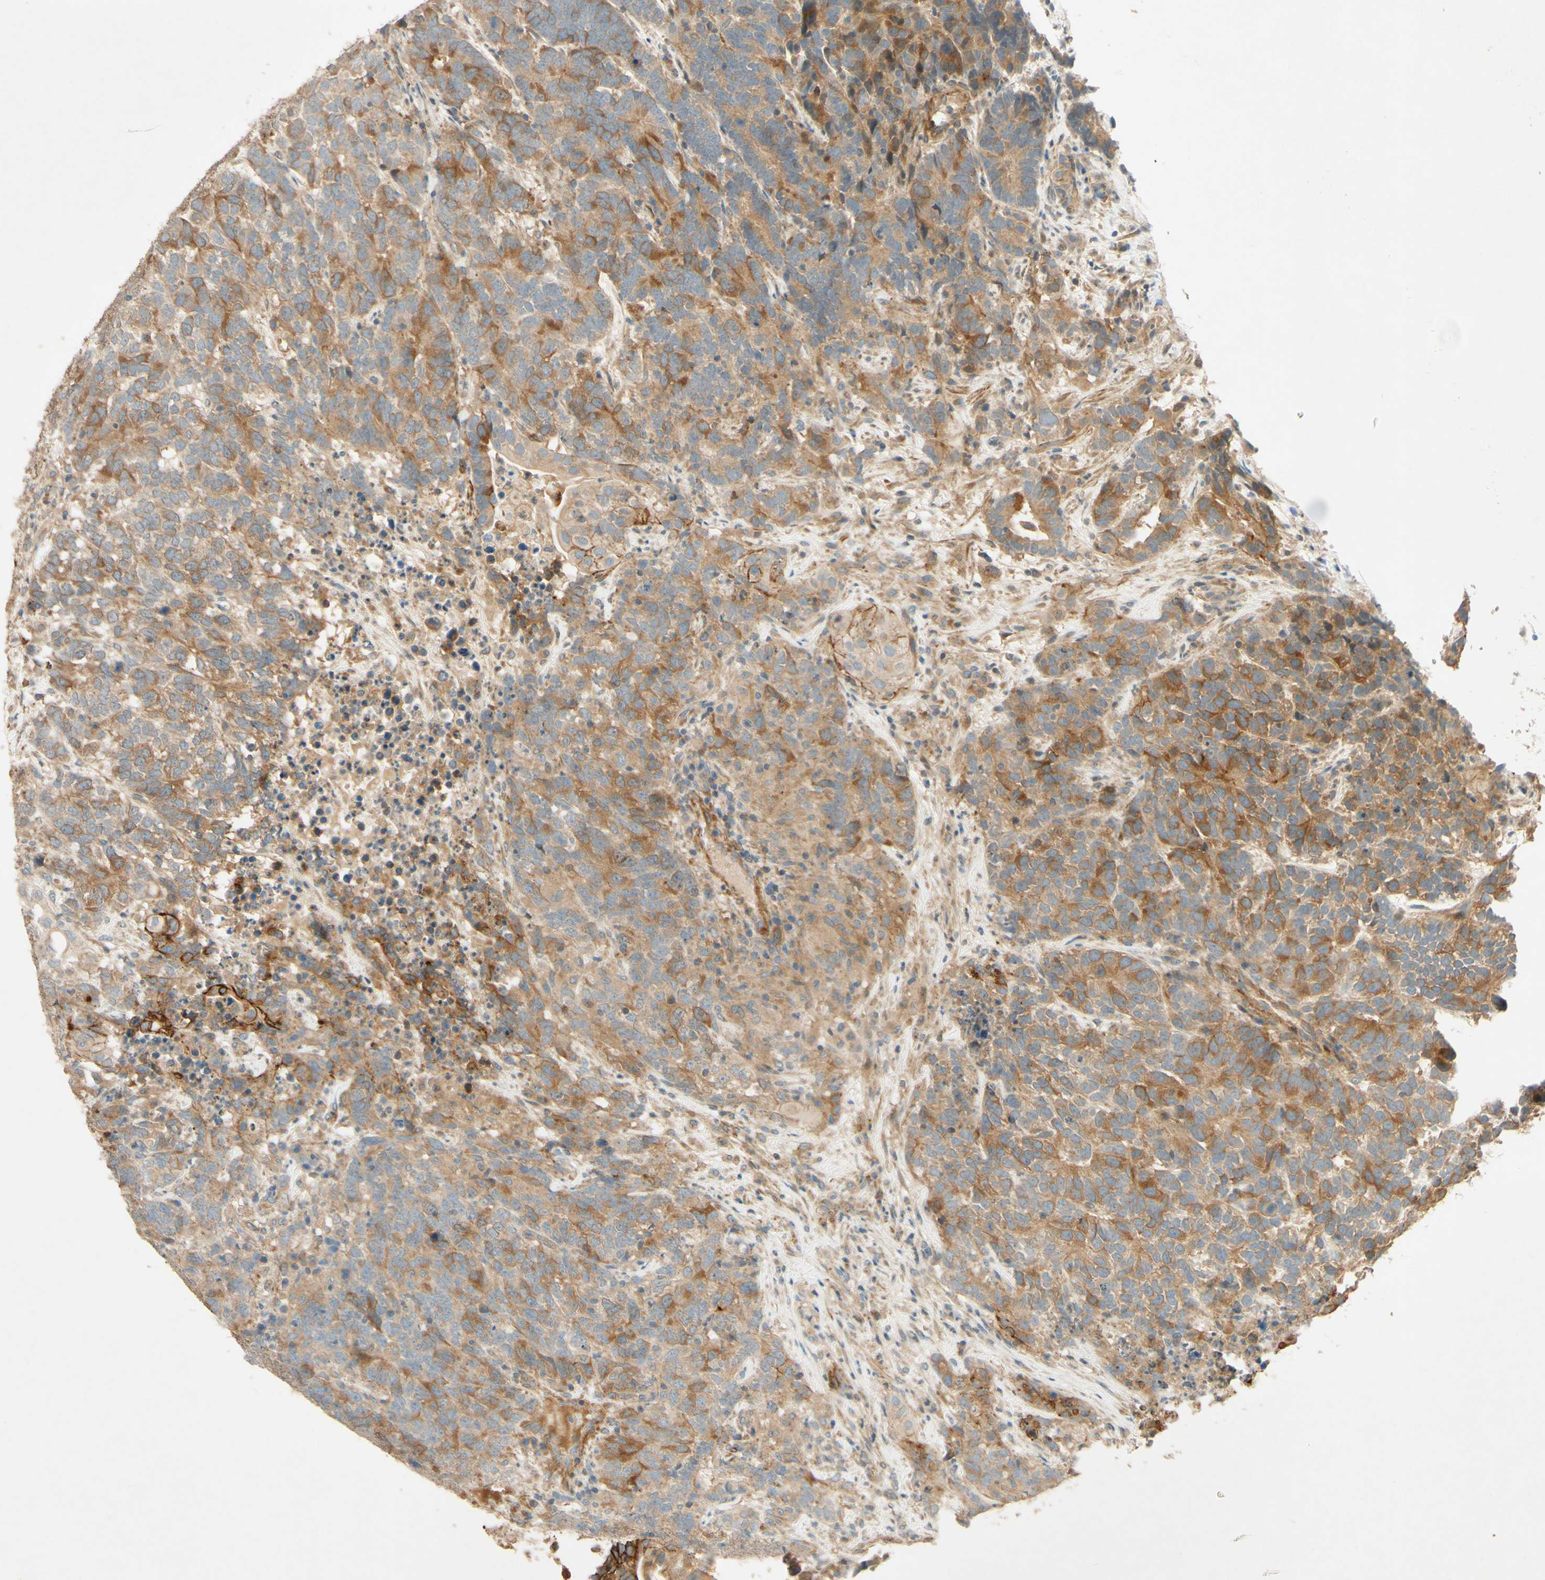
{"staining": {"intensity": "moderate", "quantity": ">75%", "location": "cytoplasmic/membranous"}, "tissue": "testis cancer", "cell_type": "Tumor cells", "image_type": "cancer", "snomed": [{"axis": "morphology", "description": "Carcinoma, Embryonal, NOS"}, {"axis": "topography", "description": "Testis"}], "caption": "Testis cancer stained with DAB immunohistochemistry displays medium levels of moderate cytoplasmic/membranous staining in about >75% of tumor cells. (Brightfield microscopy of DAB IHC at high magnification).", "gene": "ADAM17", "patient": {"sex": "male", "age": 26}}